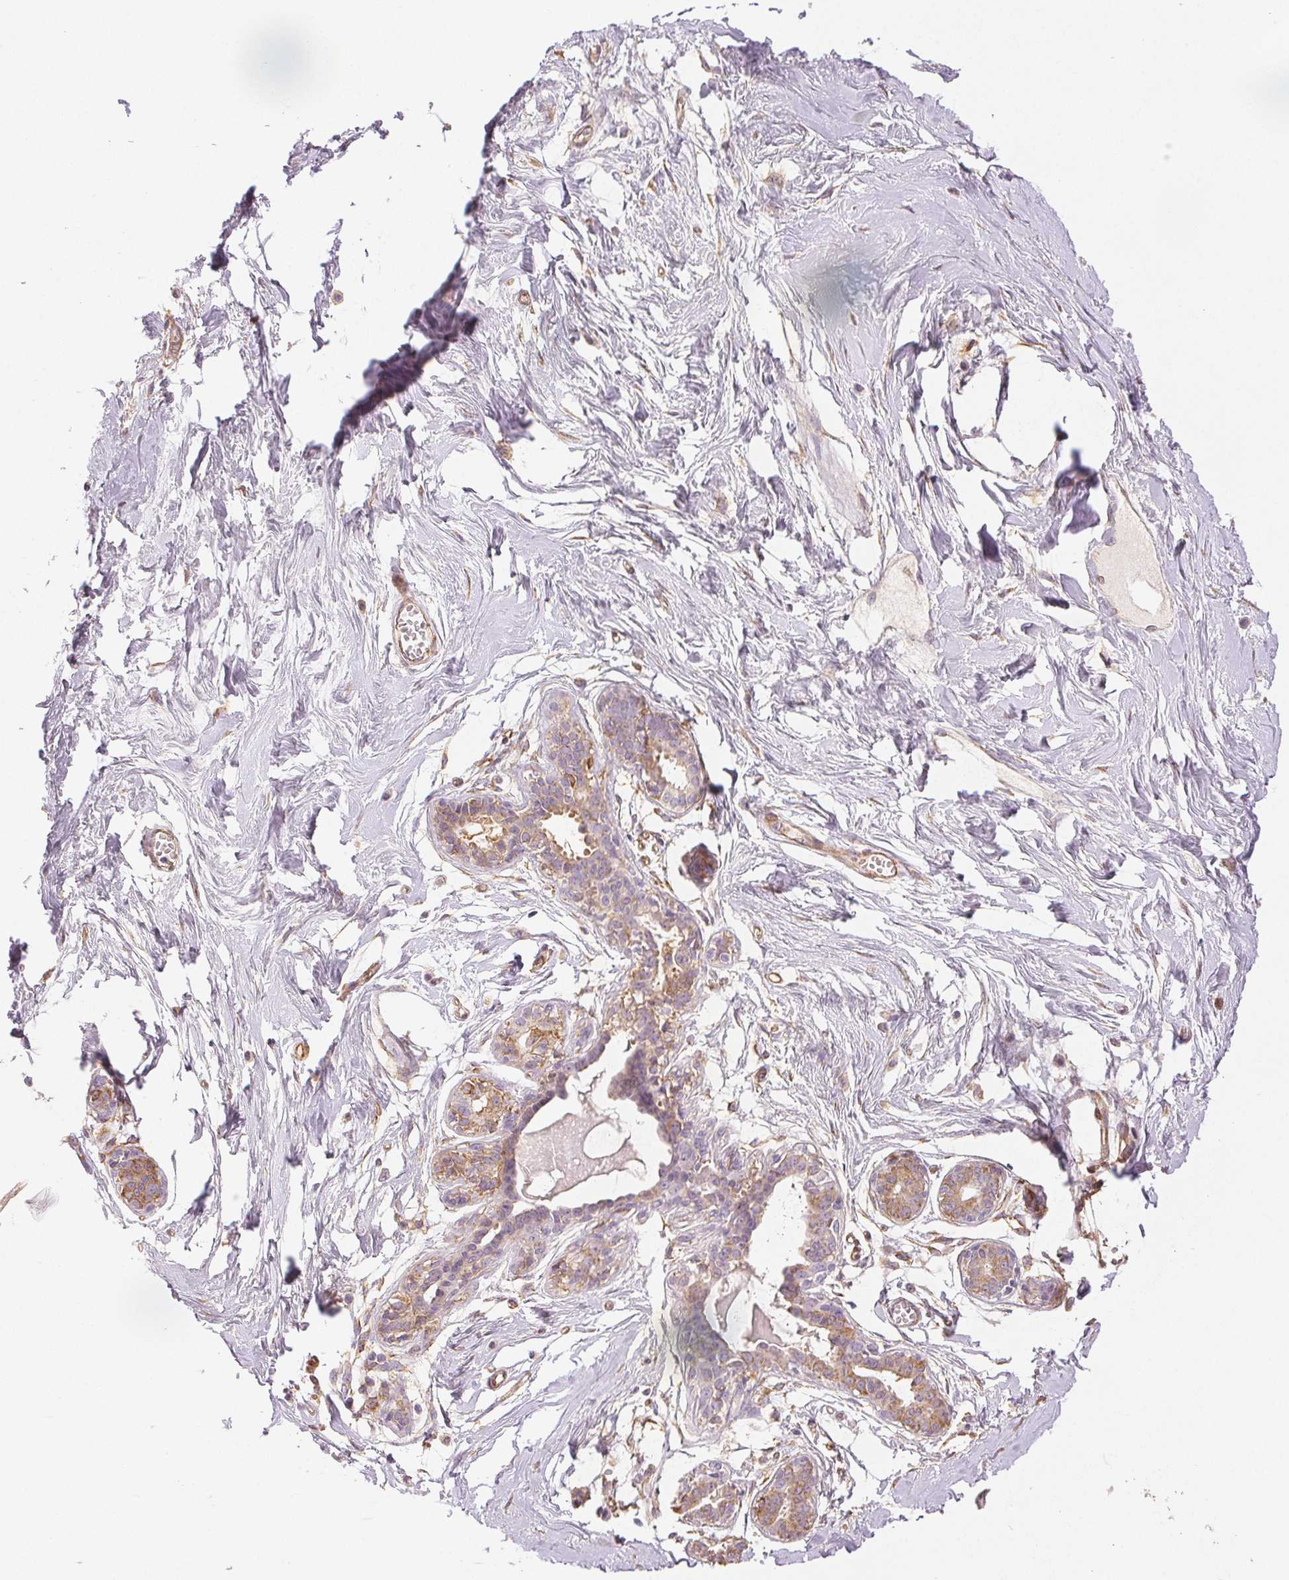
{"staining": {"intensity": "moderate", "quantity": "<25%", "location": "cytoplasmic/membranous"}, "tissue": "breast", "cell_type": "Adipocytes", "image_type": "normal", "snomed": [{"axis": "morphology", "description": "Normal tissue, NOS"}, {"axis": "topography", "description": "Breast"}], "caption": "Adipocytes show moderate cytoplasmic/membranous expression in about <25% of cells in normal breast.", "gene": "DIAPH2", "patient": {"sex": "female", "age": 45}}